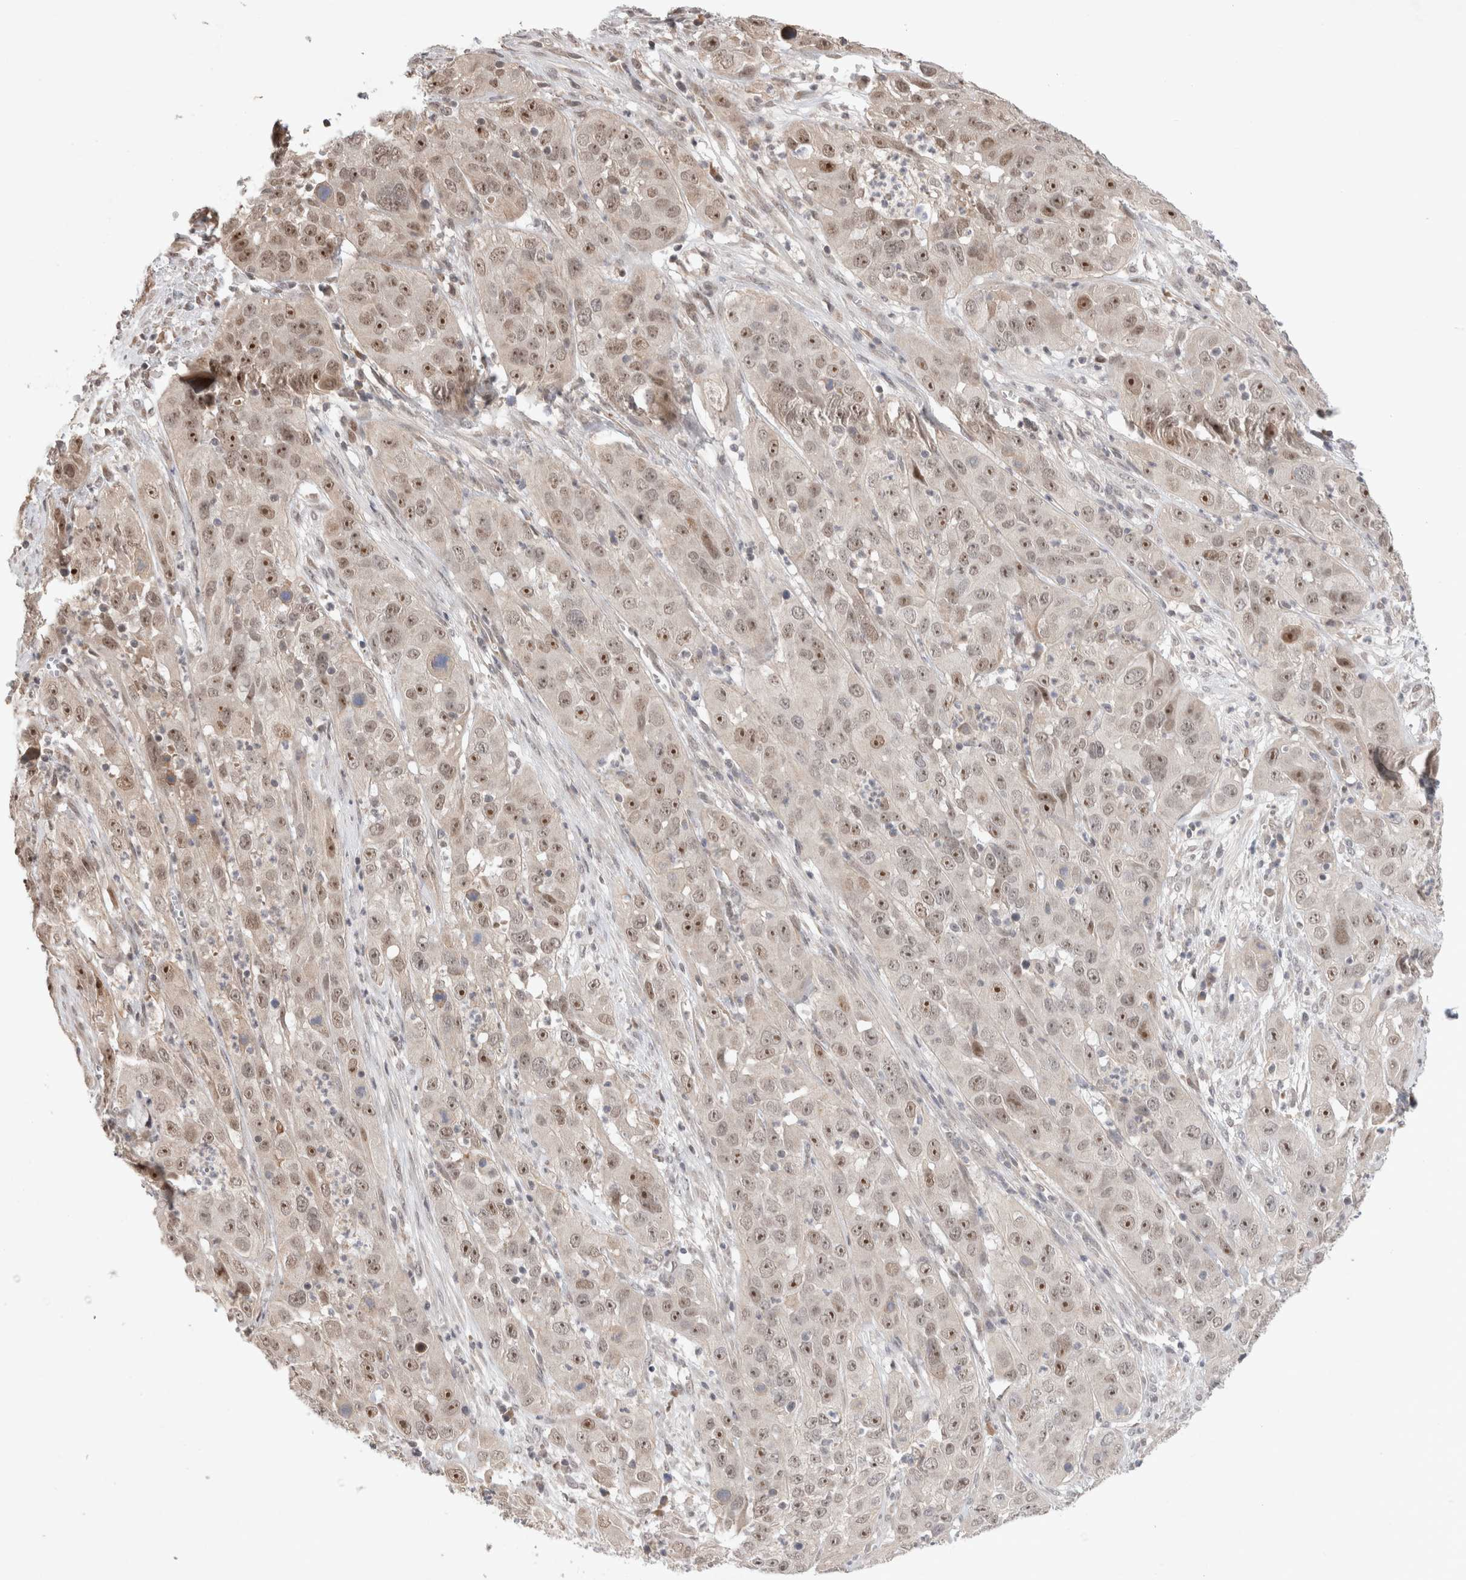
{"staining": {"intensity": "moderate", "quantity": ">75%", "location": "cytoplasmic/membranous,nuclear"}, "tissue": "cervical cancer", "cell_type": "Tumor cells", "image_type": "cancer", "snomed": [{"axis": "morphology", "description": "Squamous cell carcinoma, NOS"}, {"axis": "topography", "description": "Cervix"}], "caption": "This is a histology image of immunohistochemistry staining of cervical cancer (squamous cell carcinoma), which shows moderate expression in the cytoplasmic/membranous and nuclear of tumor cells.", "gene": "SYDE2", "patient": {"sex": "female", "age": 32}}